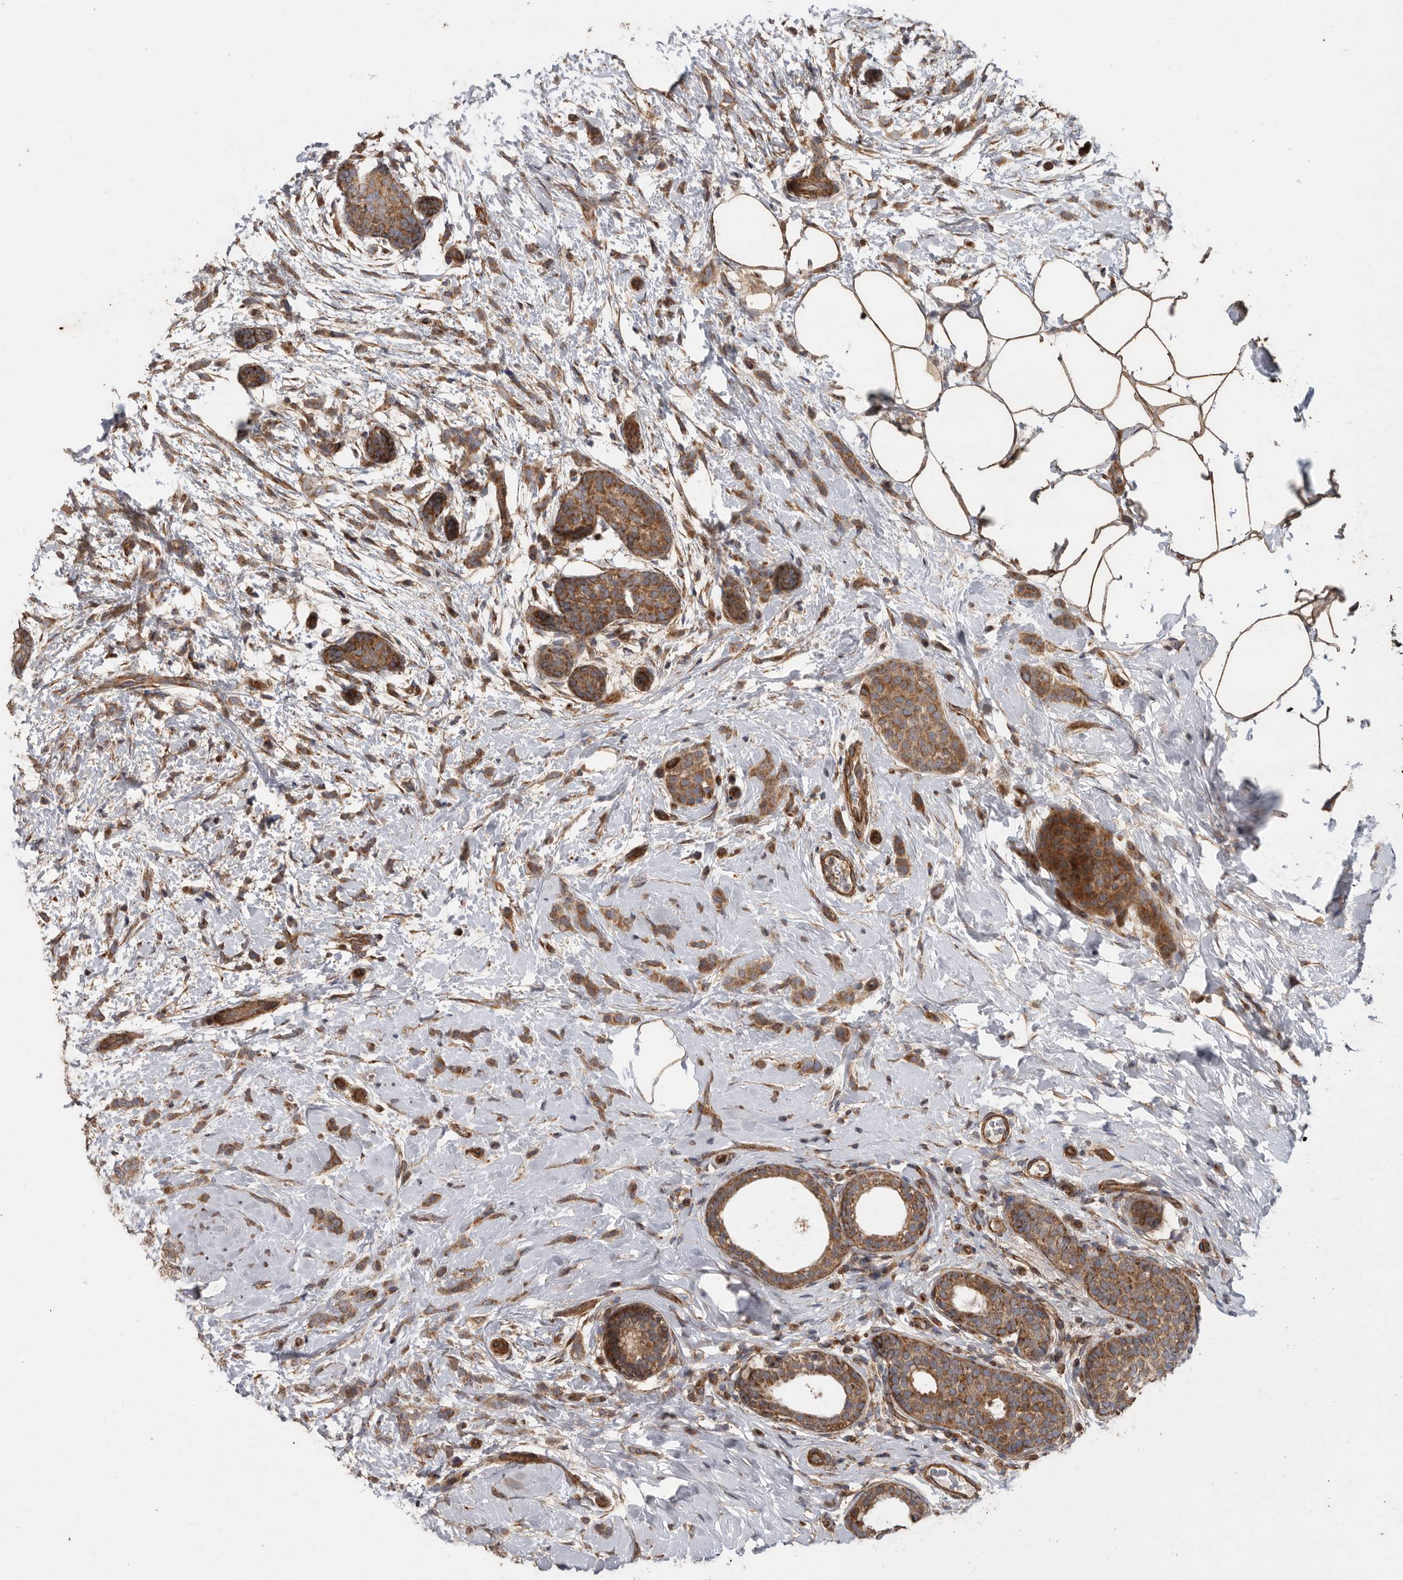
{"staining": {"intensity": "moderate", "quantity": ">75%", "location": "cytoplasmic/membranous"}, "tissue": "breast cancer", "cell_type": "Tumor cells", "image_type": "cancer", "snomed": [{"axis": "morphology", "description": "Lobular carcinoma, in situ"}, {"axis": "morphology", "description": "Lobular carcinoma"}, {"axis": "topography", "description": "Breast"}], "caption": "Protein analysis of breast lobular carcinoma in situ tissue exhibits moderate cytoplasmic/membranous expression in approximately >75% of tumor cells.", "gene": "PODXL2", "patient": {"sex": "female", "age": 41}}